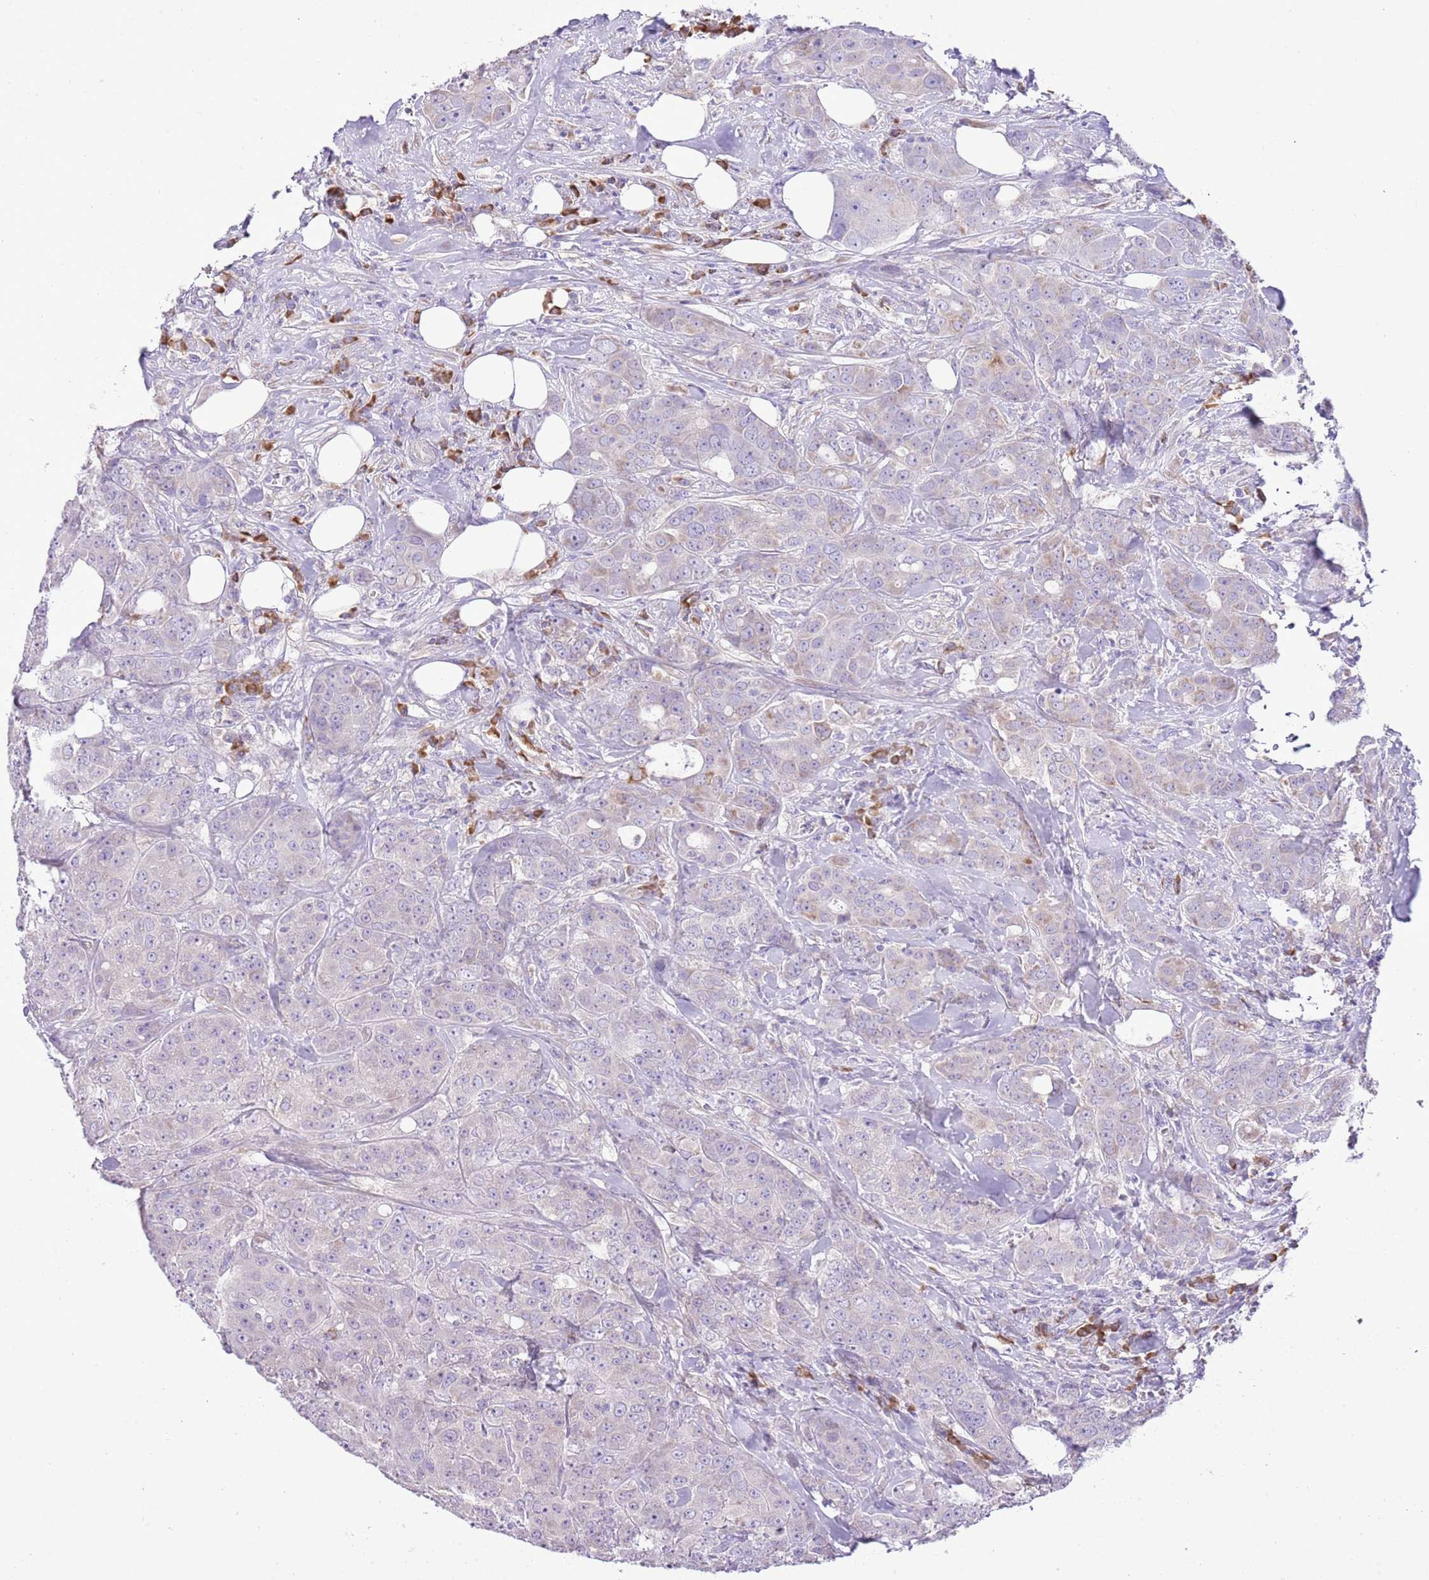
{"staining": {"intensity": "weak", "quantity": "<25%", "location": "cytoplasmic/membranous"}, "tissue": "breast cancer", "cell_type": "Tumor cells", "image_type": "cancer", "snomed": [{"axis": "morphology", "description": "Duct carcinoma"}, {"axis": "topography", "description": "Breast"}], "caption": "High magnification brightfield microscopy of breast intraductal carcinoma stained with DAB (brown) and counterstained with hematoxylin (blue): tumor cells show no significant positivity. The staining was performed using DAB to visualize the protein expression in brown, while the nuclei were stained in blue with hematoxylin (Magnification: 20x).", "gene": "AAR2", "patient": {"sex": "female", "age": 43}}